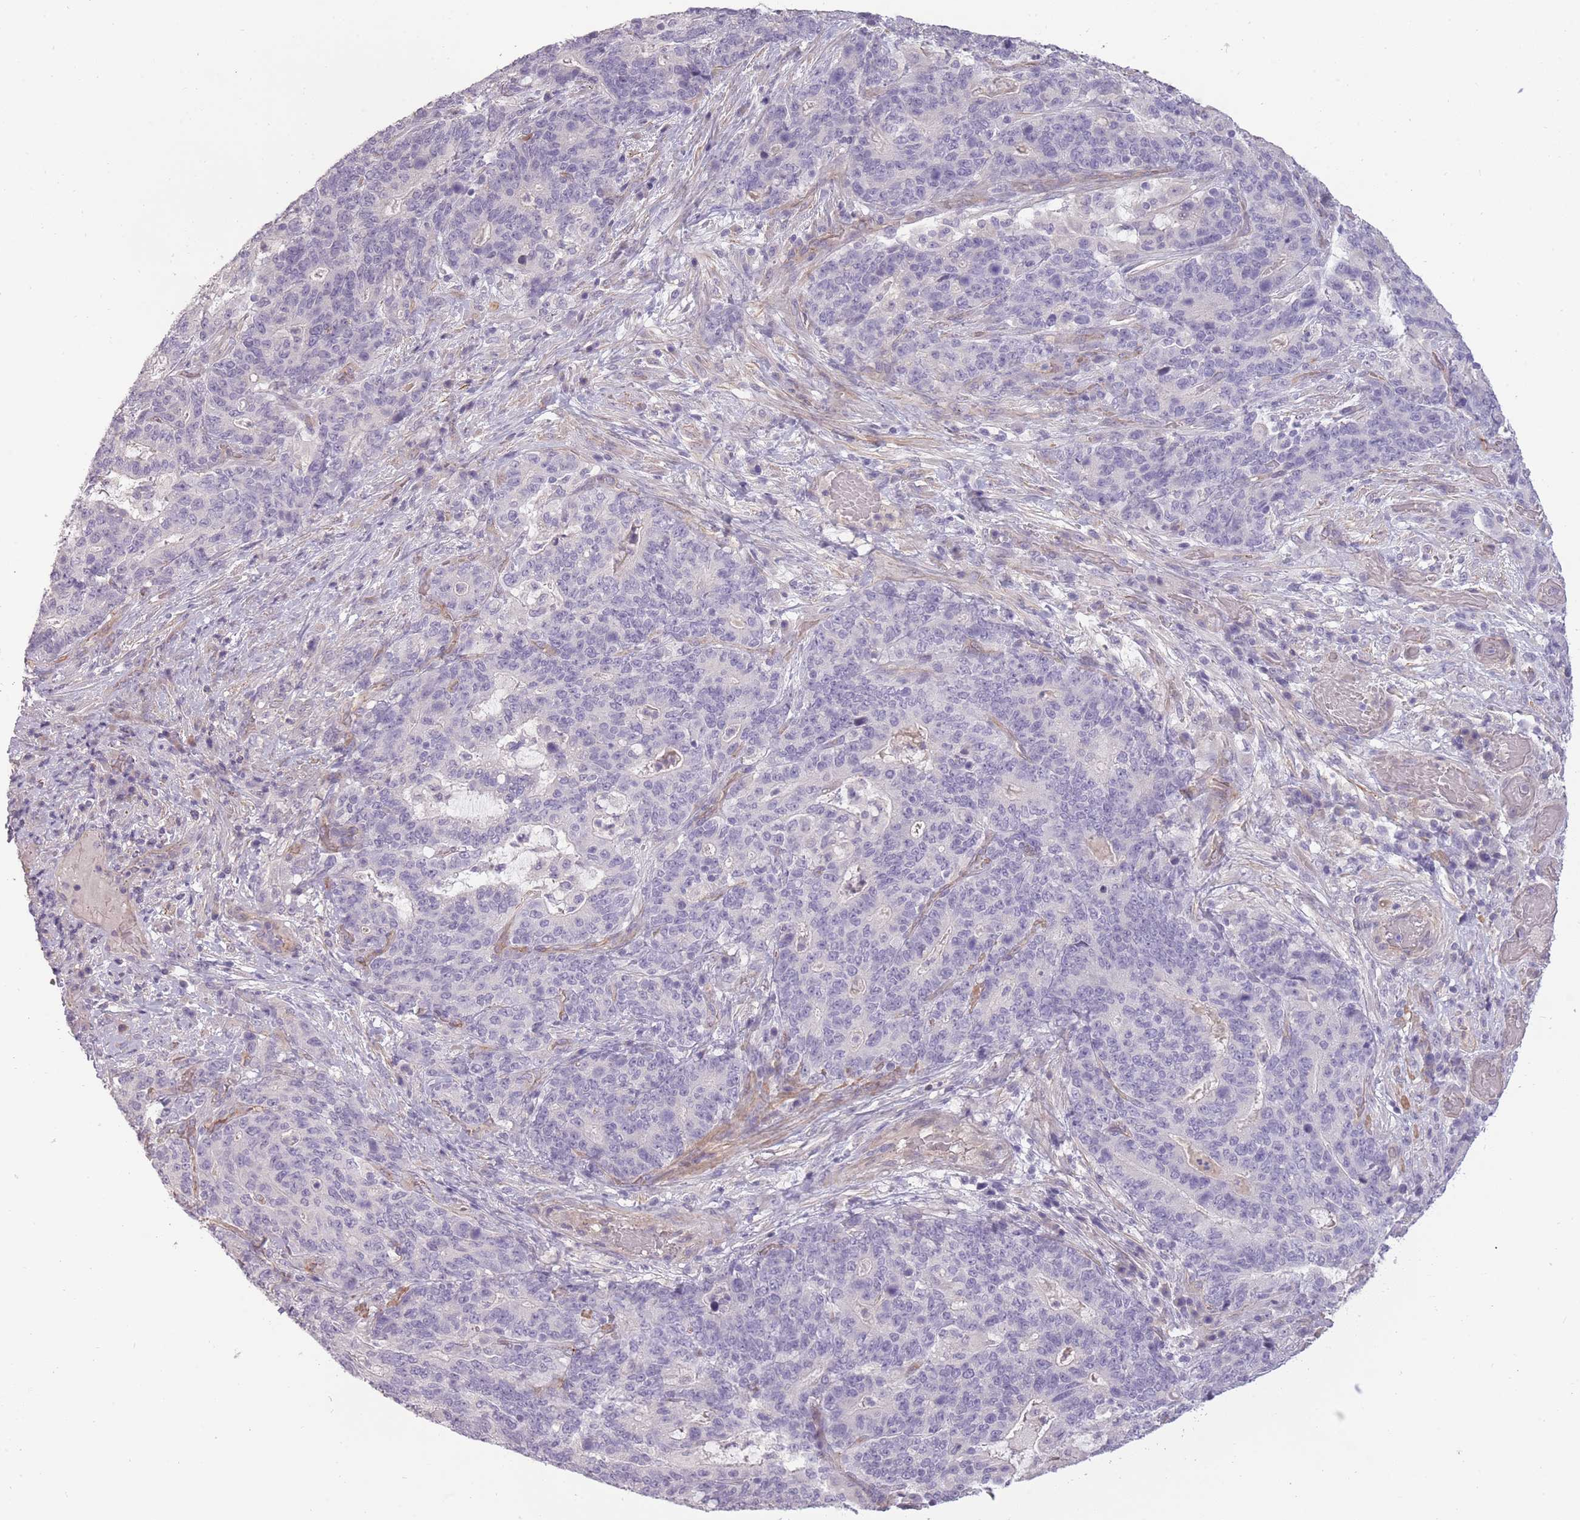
{"staining": {"intensity": "negative", "quantity": "none", "location": "none"}, "tissue": "stomach cancer", "cell_type": "Tumor cells", "image_type": "cancer", "snomed": [{"axis": "morphology", "description": "Normal tissue, NOS"}, {"axis": "morphology", "description": "Adenocarcinoma, NOS"}, {"axis": "topography", "description": "Stomach"}], "caption": "Immunohistochemistry image of neoplastic tissue: stomach cancer (adenocarcinoma) stained with DAB displays no significant protein expression in tumor cells.", "gene": "SLC8A2", "patient": {"sex": "female", "age": 64}}